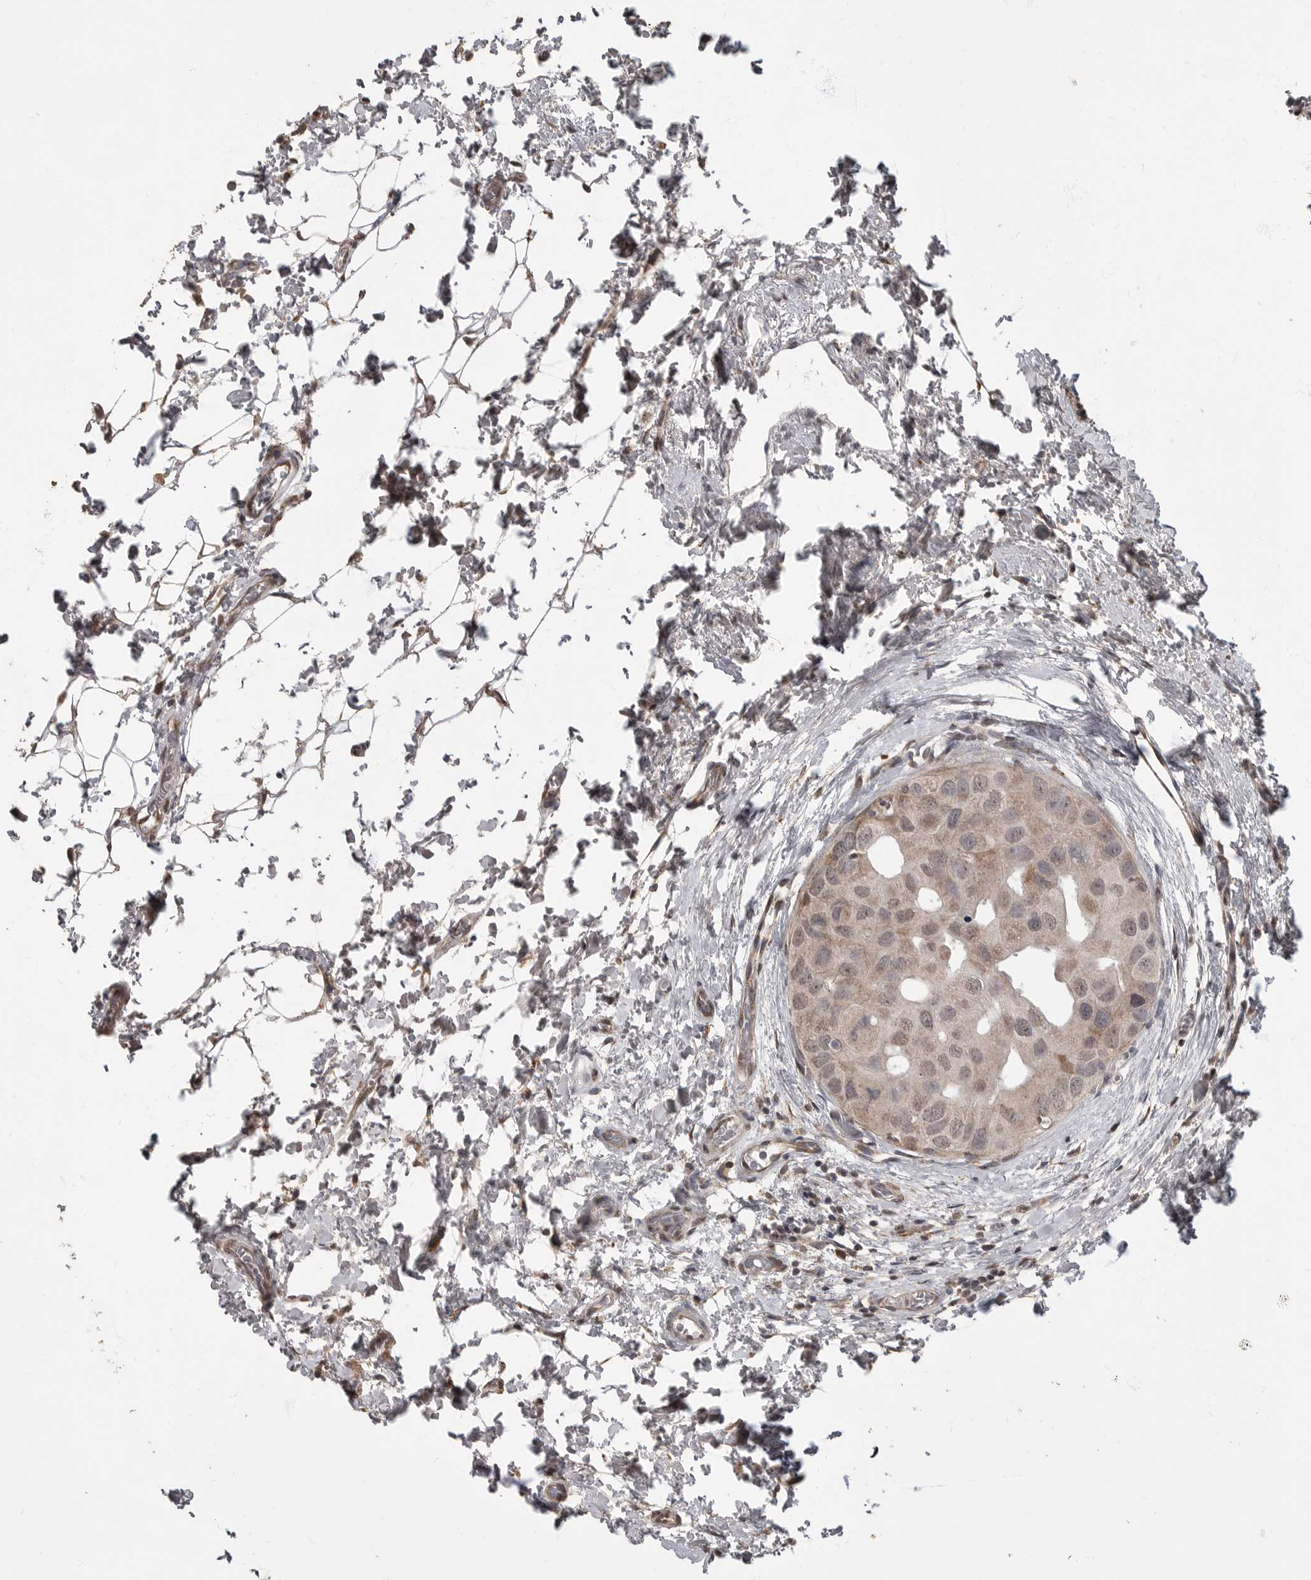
{"staining": {"intensity": "weak", "quantity": "25%-75%", "location": "cytoplasmic/membranous,nuclear"}, "tissue": "breast cancer", "cell_type": "Tumor cells", "image_type": "cancer", "snomed": [{"axis": "morphology", "description": "Duct carcinoma"}, {"axis": "topography", "description": "Breast"}], "caption": "IHC of breast invasive ductal carcinoma shows low levels of weak cytoplasmic/membranous and nuclear staining in about 25%-75% of tumor cells. Nuclei are stained in blue.", "gene": "MAFG", "patient": {"sex": "female", "age": 62}}